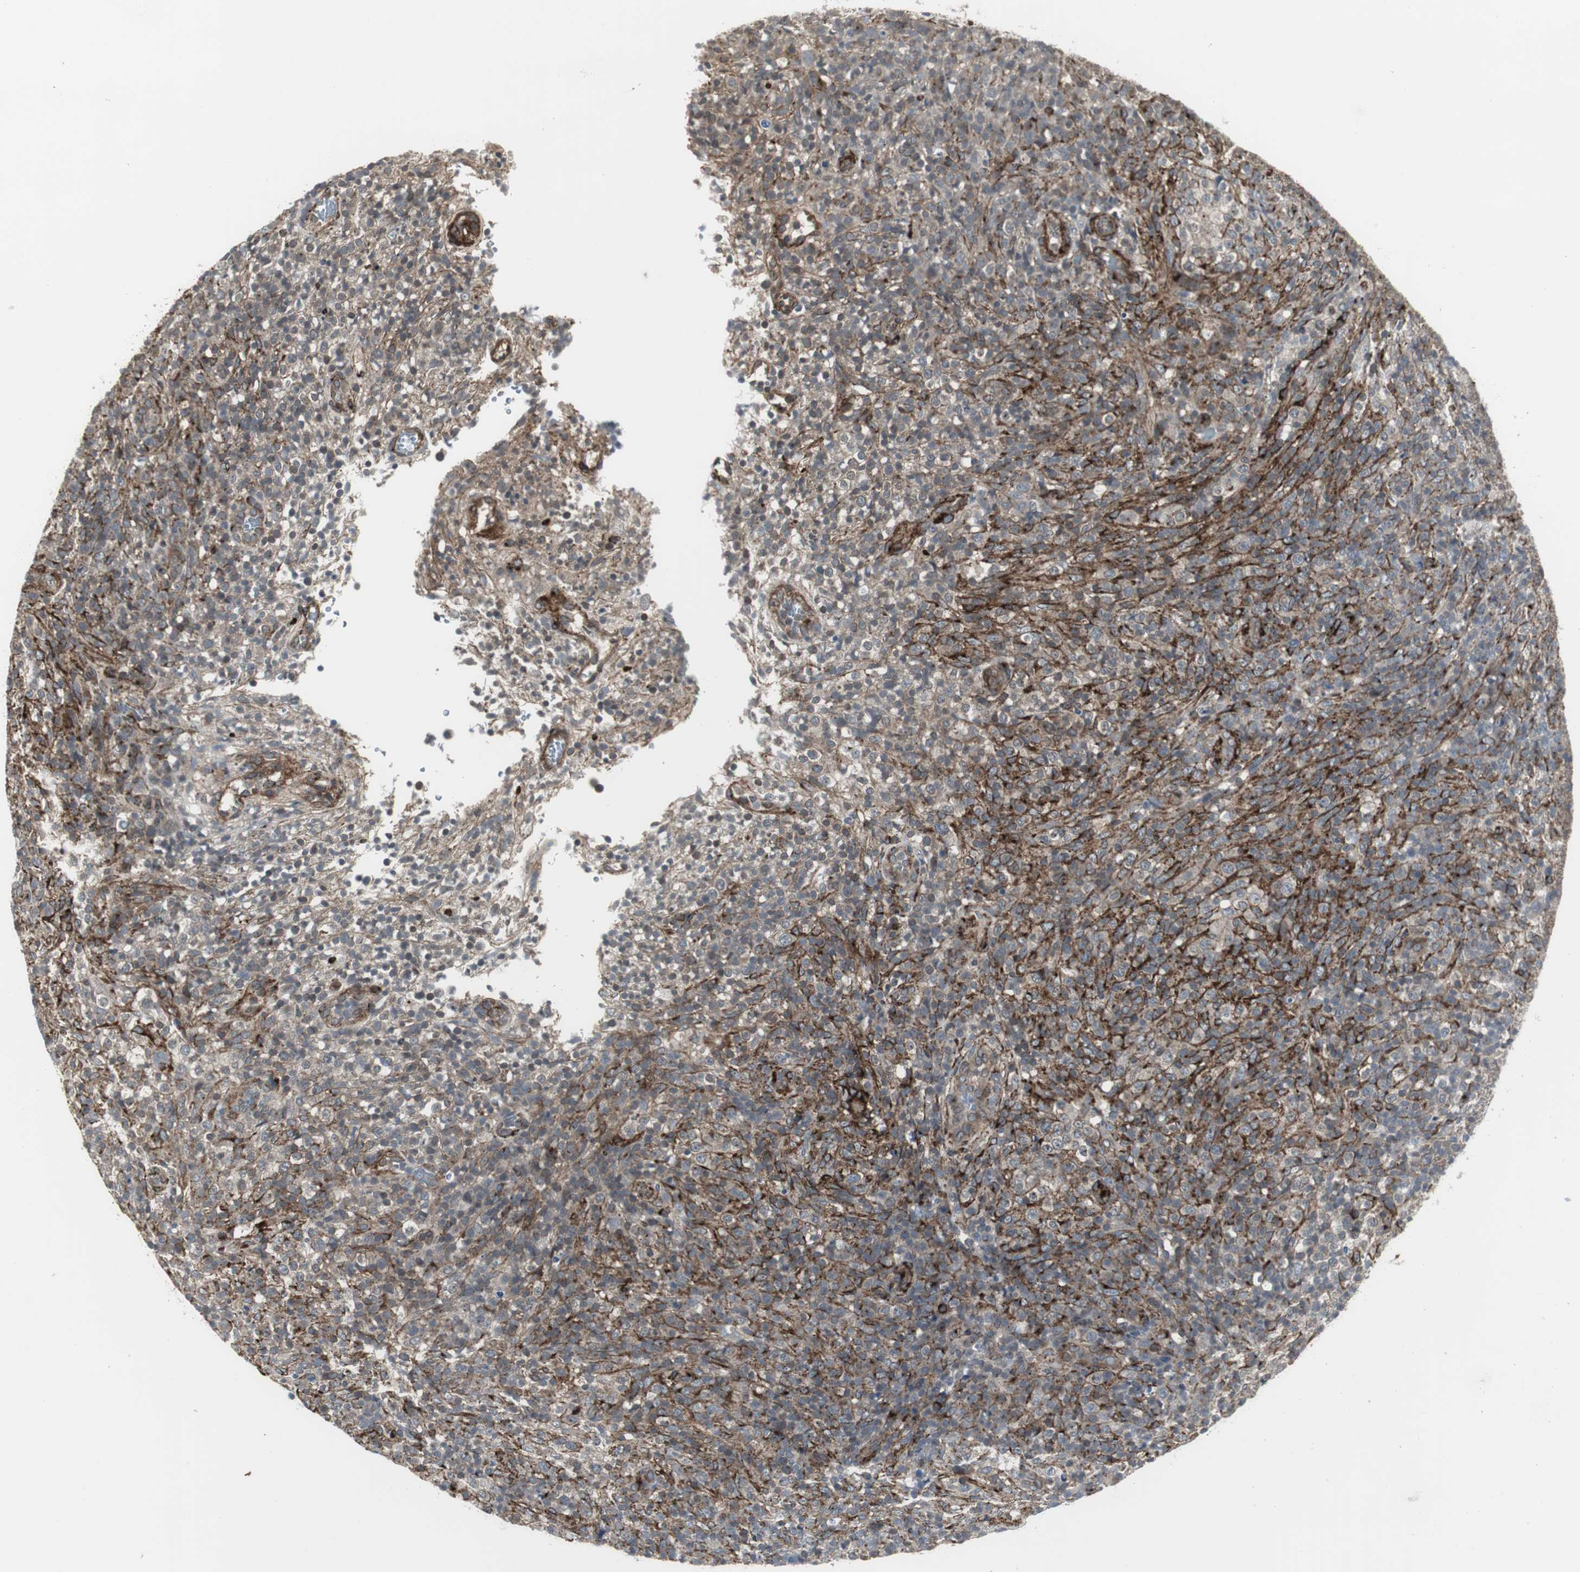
{"staining": {"intensity": "negative", "quantity": "none", "location": "none"}, "tissue": "lymphoma", "cell_type": "Tumor cells", "image_type": "cancer", "snomed": [{"axis": "morphology", "description": "Malignant lymphoma, non-Hodgkin's type, High grade"}, {"axis": "topography", "description": "Lymph node"}], "caption": "Tumor cells are negative for protein expression in human malignant lymphoma, non-Hodgkin's type (high-grade). Nuclei are stained in blue.", "gene": "SCYL3", "patient": {"sex": "female", "age": 76}}